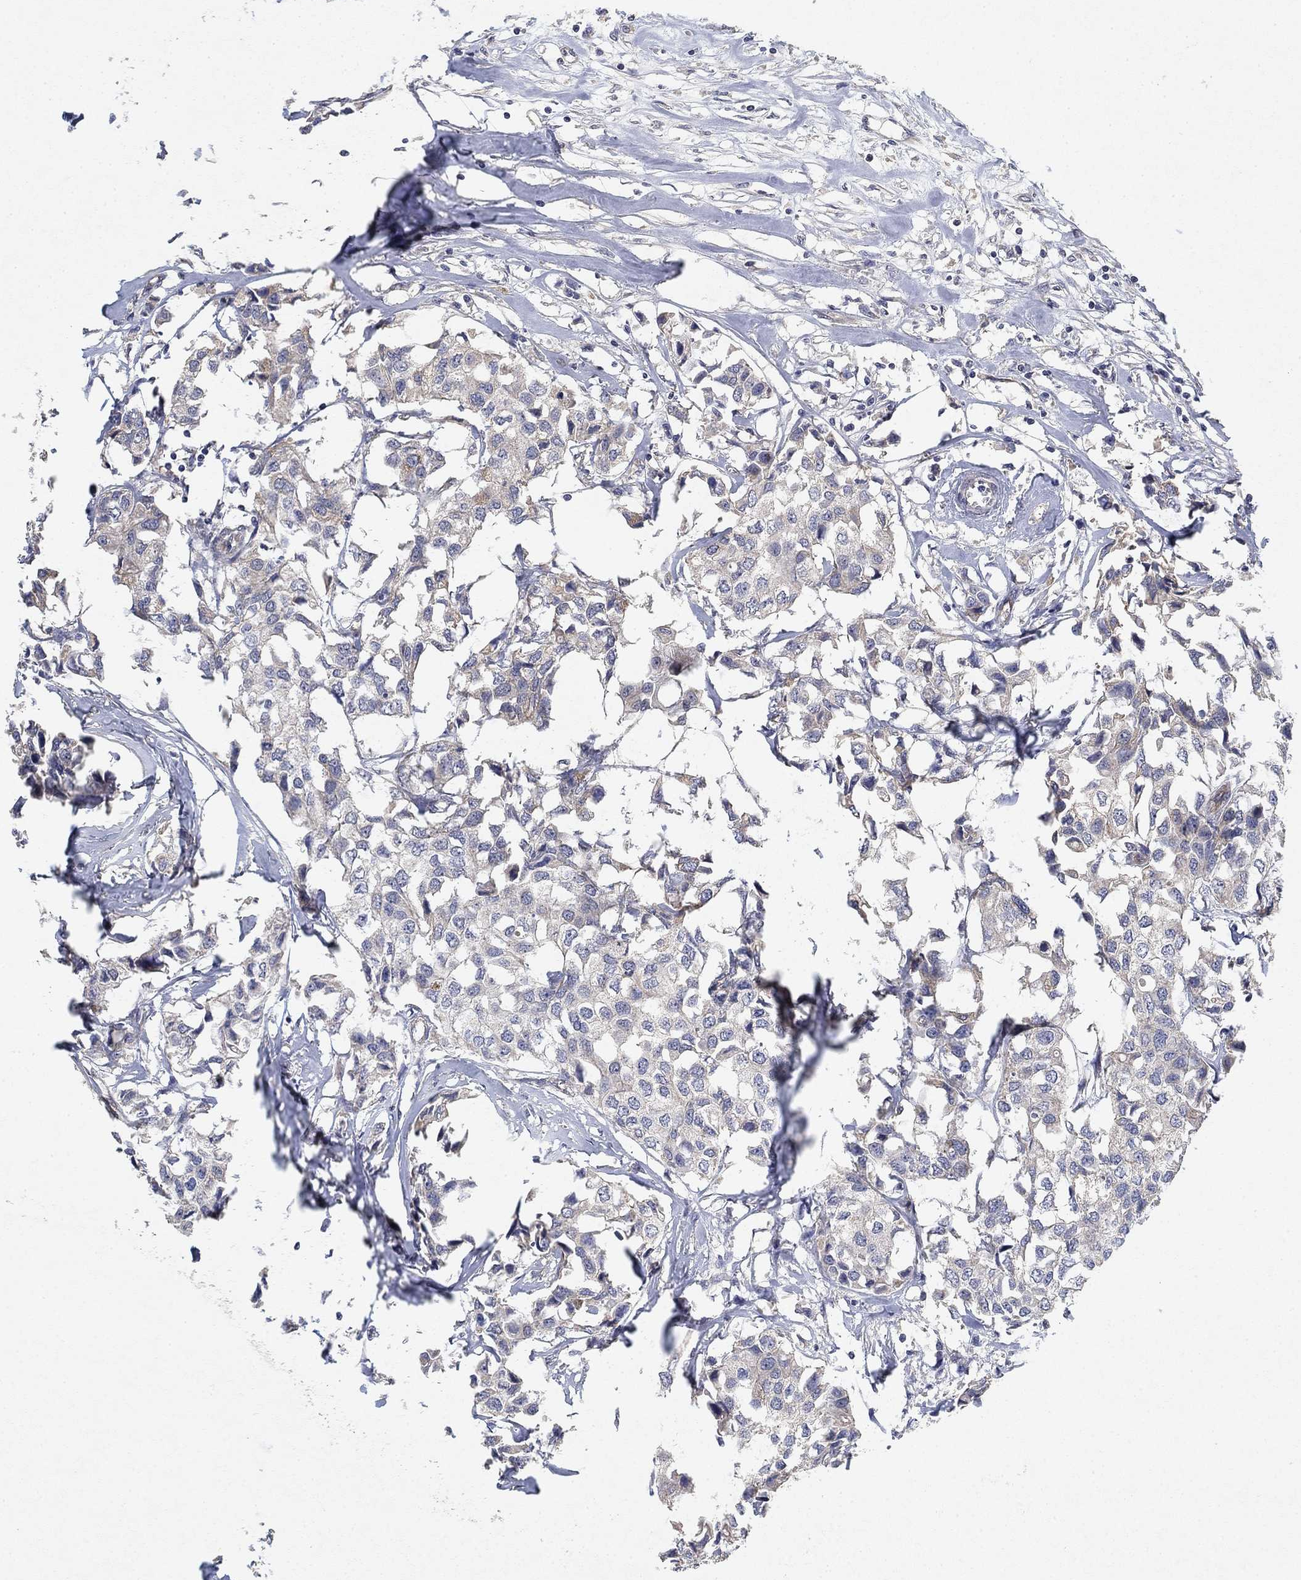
{"staining": {"intensity": "negative", "quantity": "none", "location": "none"}, "tissue": "breast cancer", "cell_type": "Tumor cells", "image_type": "cancer", "snomed": [{"axis": "morphology", "description": "Duct carcinoma"}, {"axis": "topography", "description": "Breast"}], "caption": "Breast invasive ductal carcinoma stained for a protein using immunohistochemistry (IHC) reveals no expression tumor cells.", "gene": "MCUR1", "patient": {"sex": "female", "age": 80}}